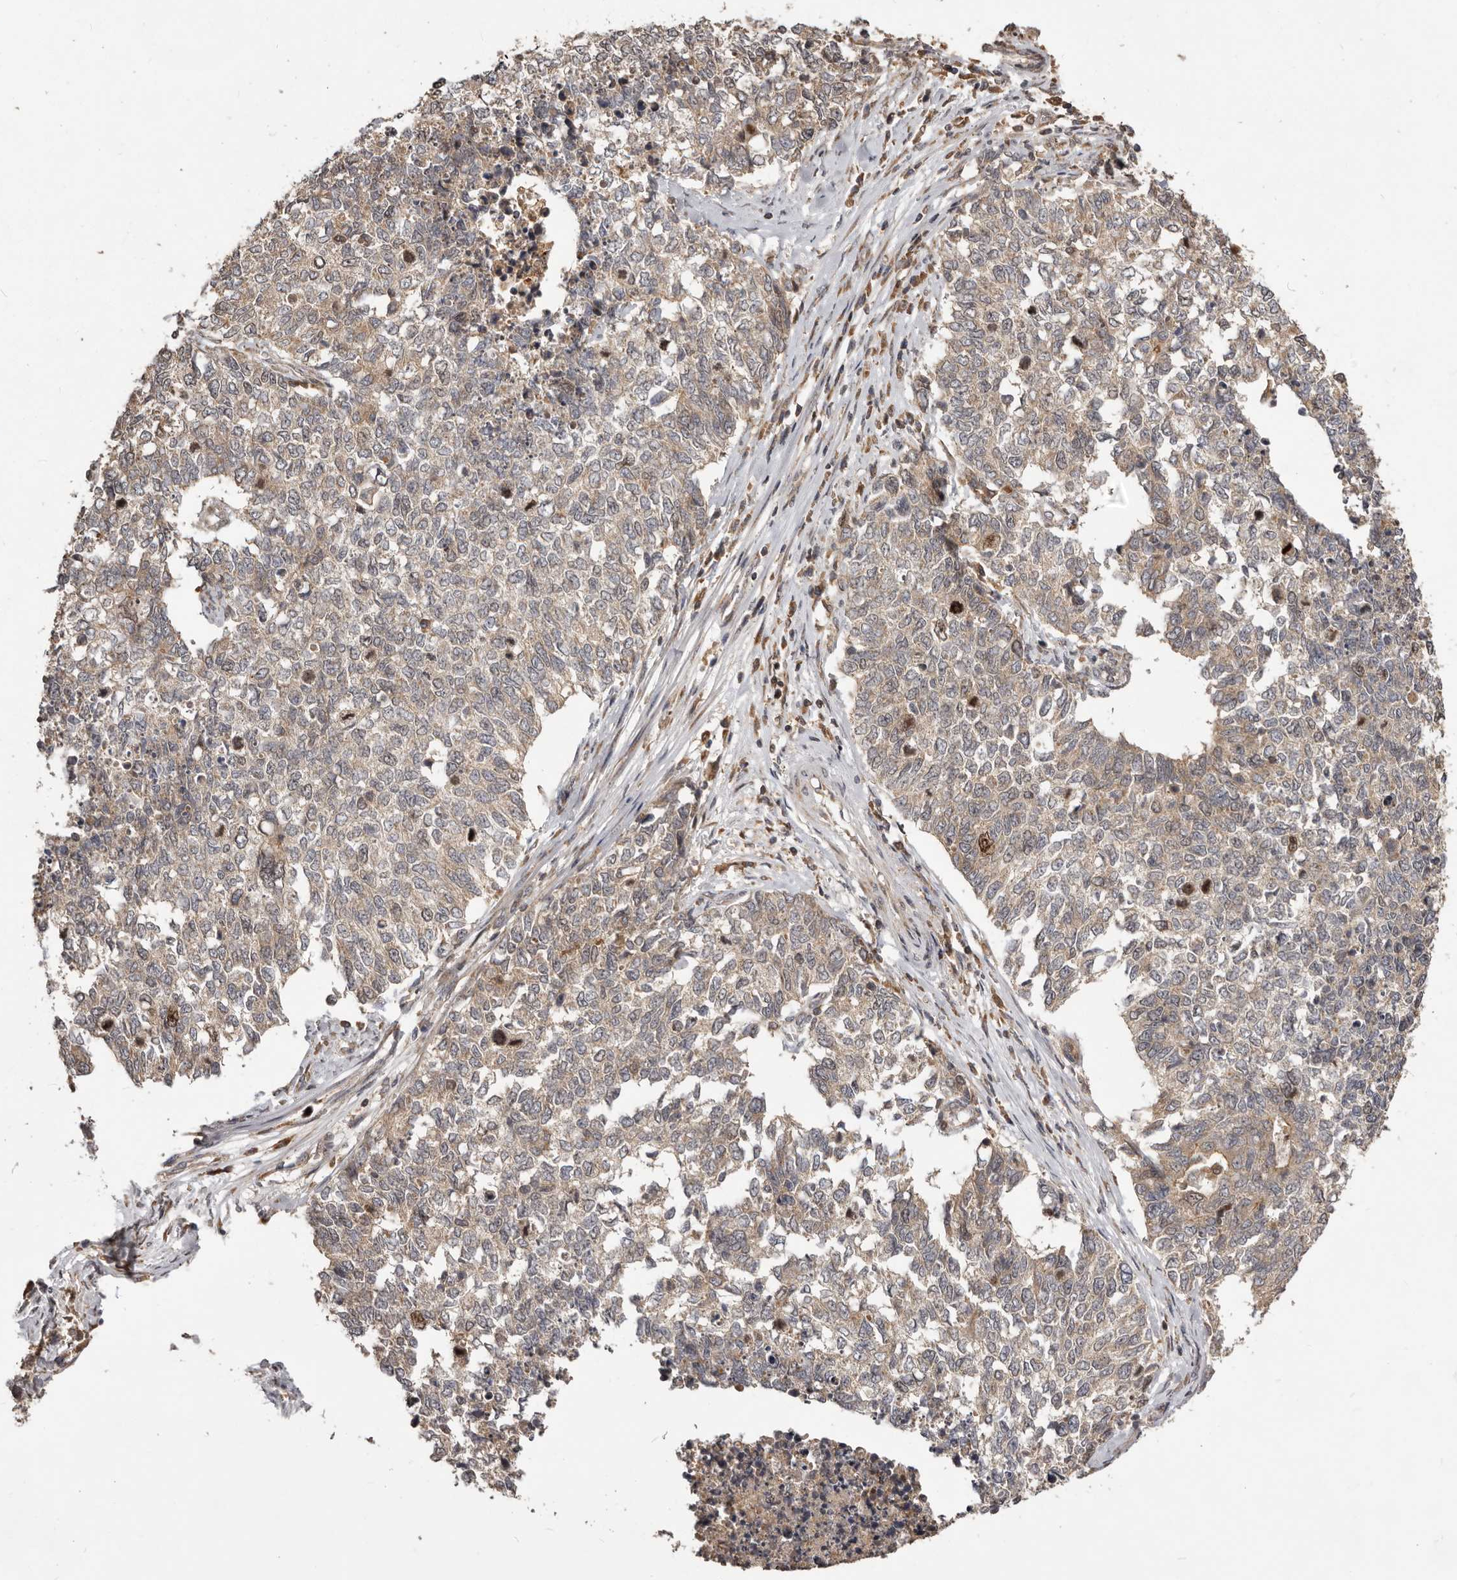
{"staining": {"intensity": "weak", "quantity": "25%-75%", "location": "cytoplasmic/membranous"}, "tissue": "cervical cancer", "cell_type": "Tumor cells", "image_type": "cancer", "snomed": [{"axis": "morphology", "description": "Squamous cell carcinoma, NOS"}, {"axis": "topography", "description": "Cervix"}], "caption": "A brown stain highlights weak cytoplasmic/membranous positivity of a protein in cervical squamous cell carcinoma tumor cells.", "gene": "RNF187", "patient": {"sex": "female", "age": 63}}